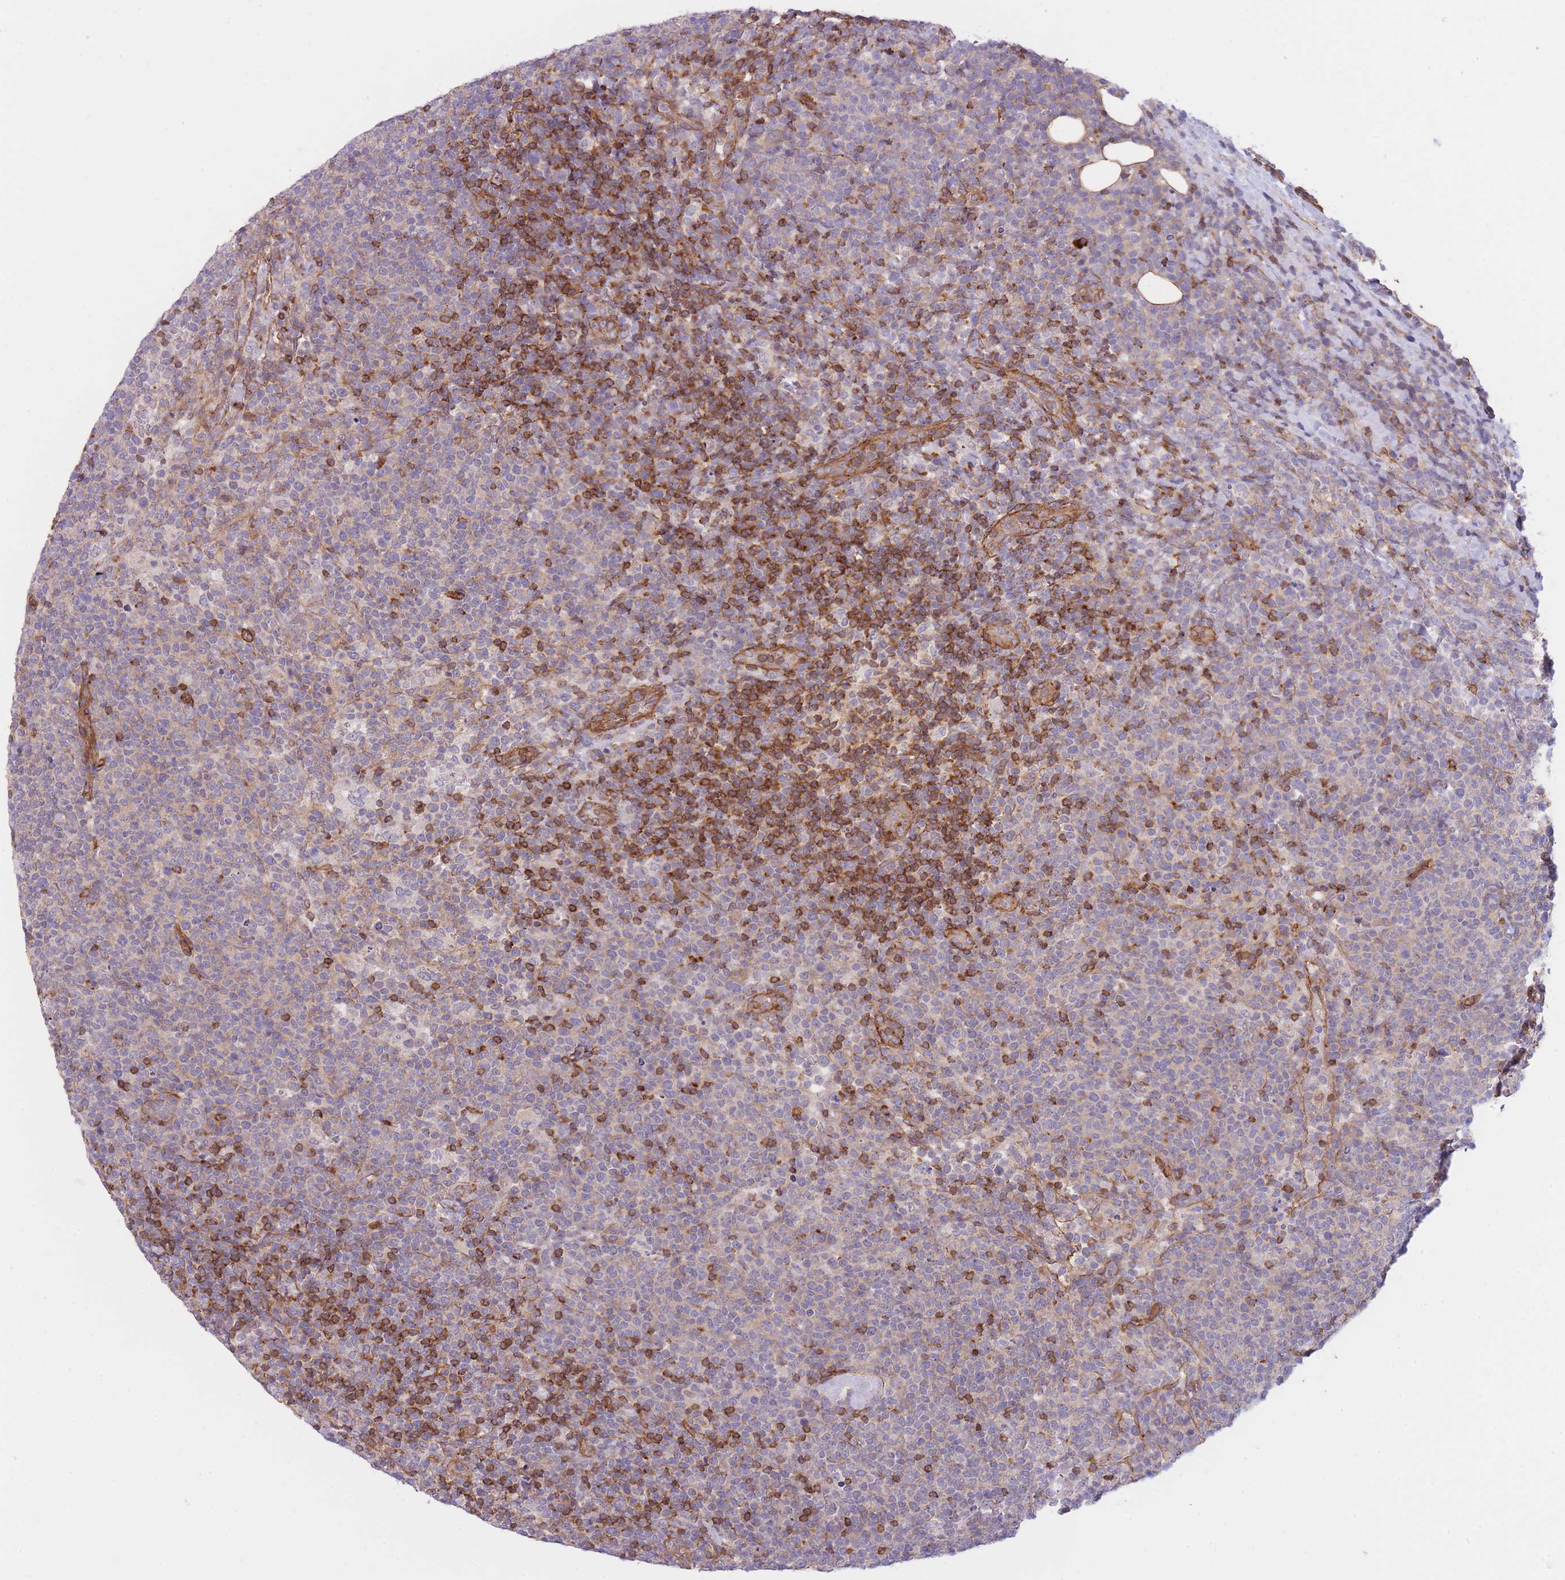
{"staining": {"intensity": "negative", "quantity": "none", "location": "none"}, "tissue": "lymphoma", "cell_type": "Tumor cells", "image_type": "cancer", "snomed": [{"axis": "morphology", "description": "Malignant lymphoma, non-Hodgkin's type, High grade"}, {"axis": "topography", "description": "Lymph node"}], "caption": "An IHC image of malignant lymphoma, non-Hodgkin's type (high-grade) is shown. There is no staining in tumor cells of malignant lymphoma, non-Hodgkin's type (high-grade).", "gene": "CDC25B", "patient": {"sex": "male", "age": 61}}